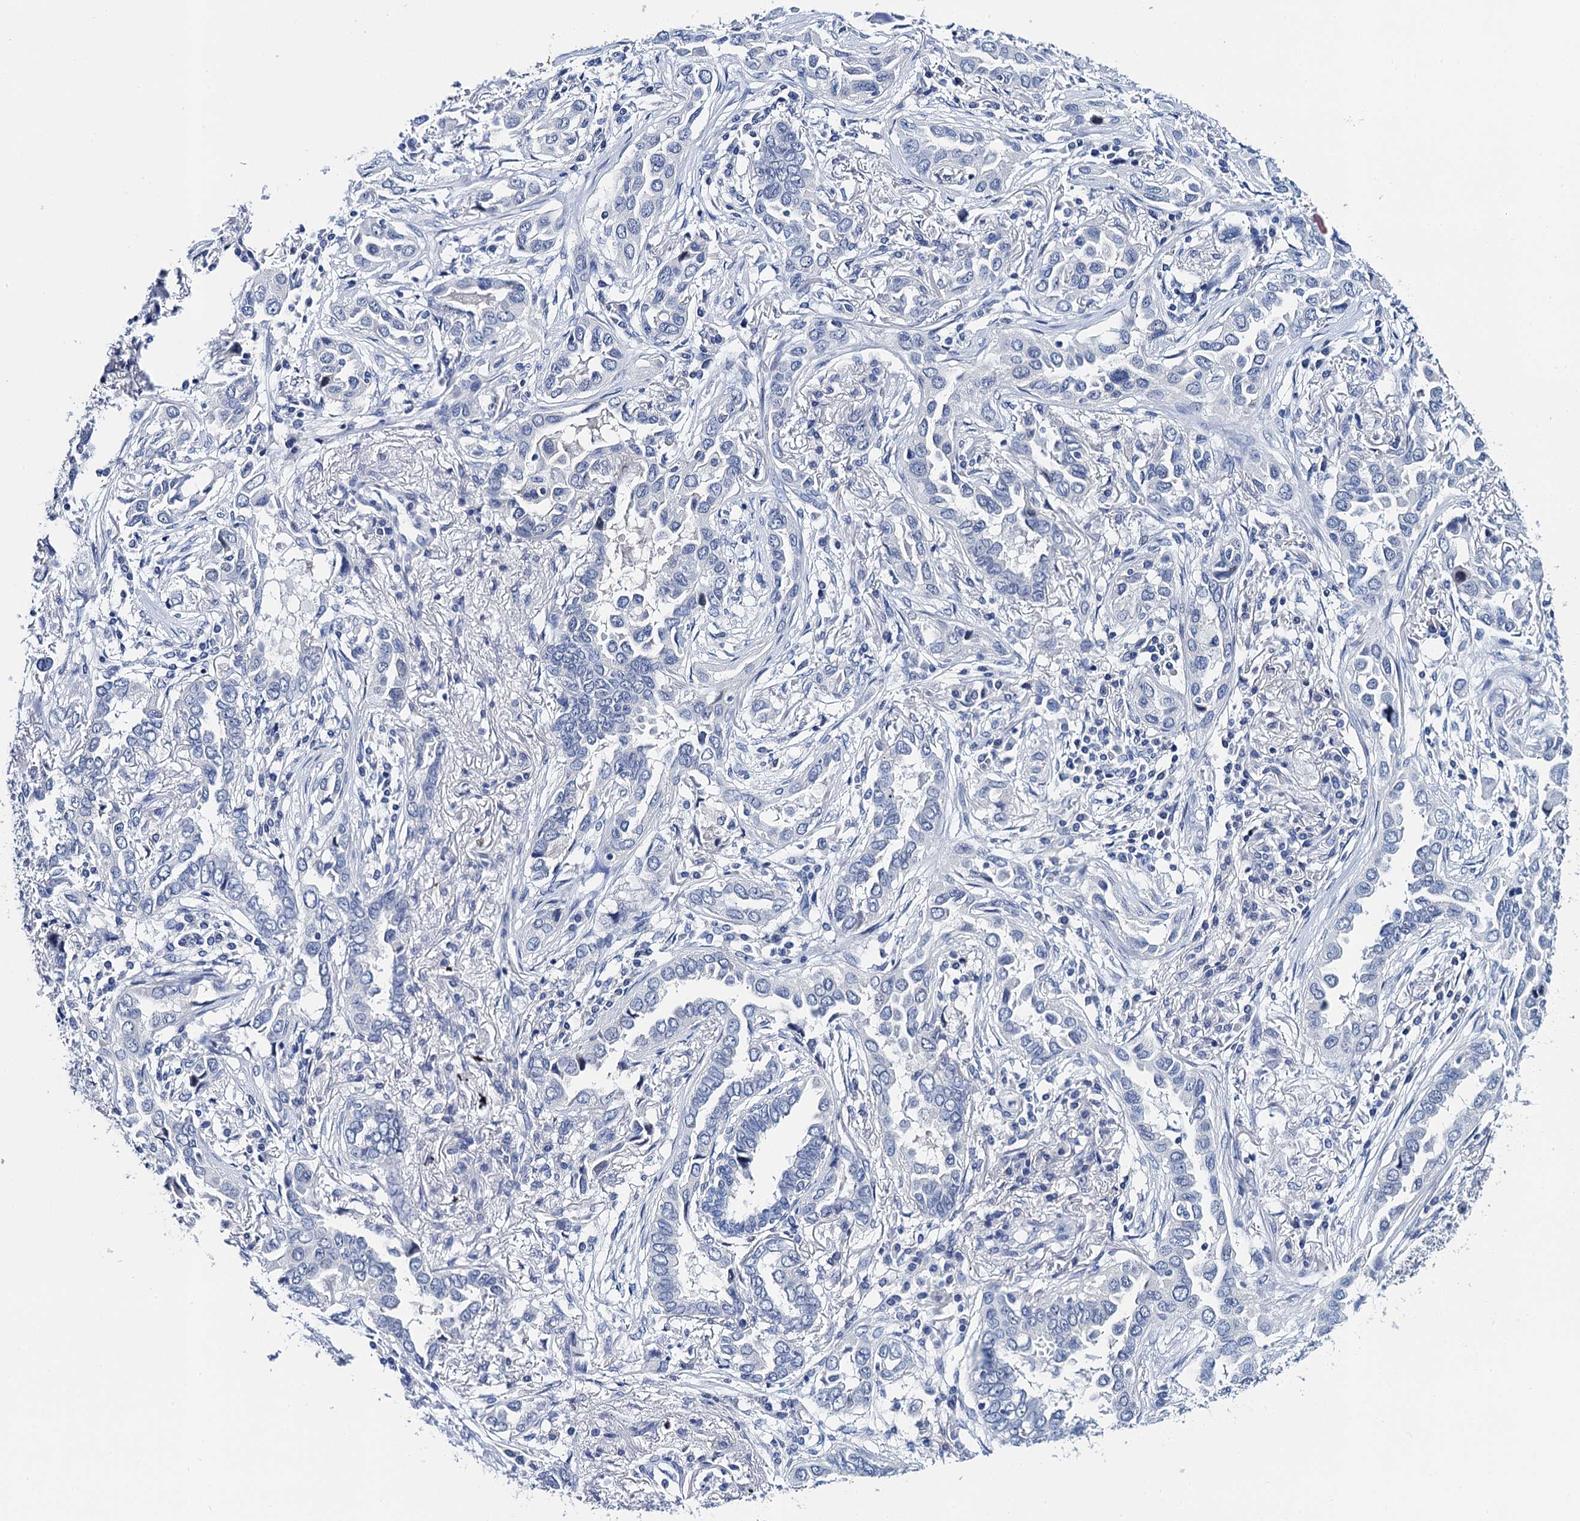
{"staining": {"intensity": "negative", "quantity": "none", "location": "none"}, "tissue": "lung cancer", "cell_type": "Tumor cells", "image_type": "cancer", "snomed": [{"axis": "morphology", "description": "Adenocarcinoma, NOS"}, {"axis": "topography", "description": "Lung"}], "caption": "Immunohistochemistry histopathology image of neoplastic tissue: human lung adenocarcinoma stained with DAB (3,3'-diaminobenzidine) exhibits no significant protein expression in tumor cells.", "gene": "LYPD3", "patient": {"sex": "female", "age": 76}}